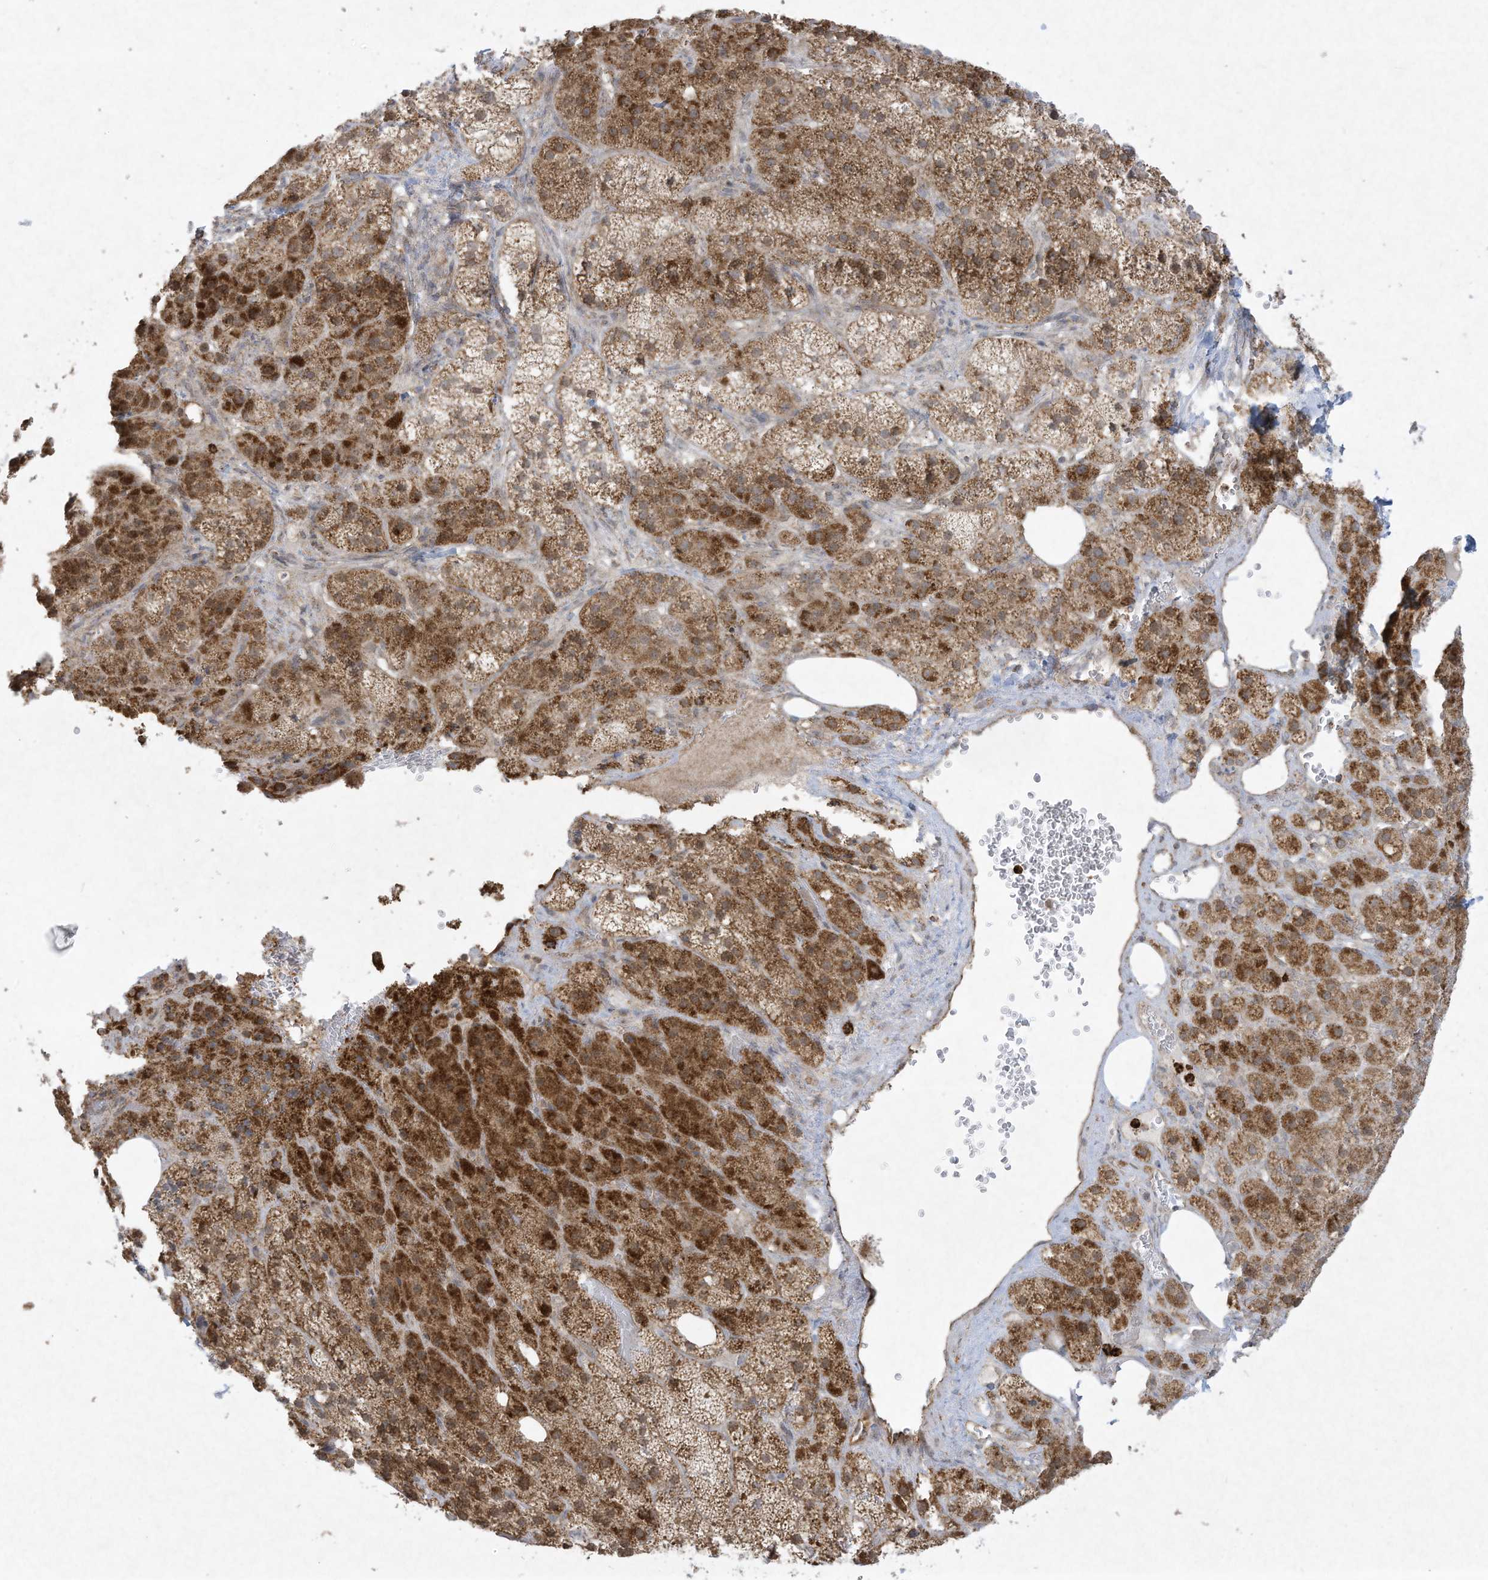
{"staining": {"intensity": "moderate", "quantity": ">75%", "location": "cytoplasmic/membranous"}, "tissue": "adrenal gland", "cell_type": "Glandular cells", "image_type": "normal", "snomed": [{"axis": "morphology", "description": "Normal tissue, NOS"}, {"axis": "topography", "description": "Adrenal gland"}], "caption": "Protein positivity by IHC reveals moderate cytoplasmic/membranous expression in approximately >75% of glandular cells in benign adrenal gland.", "gene": "CHRNA4", "patient": {"sex": "female", "age": 59}}